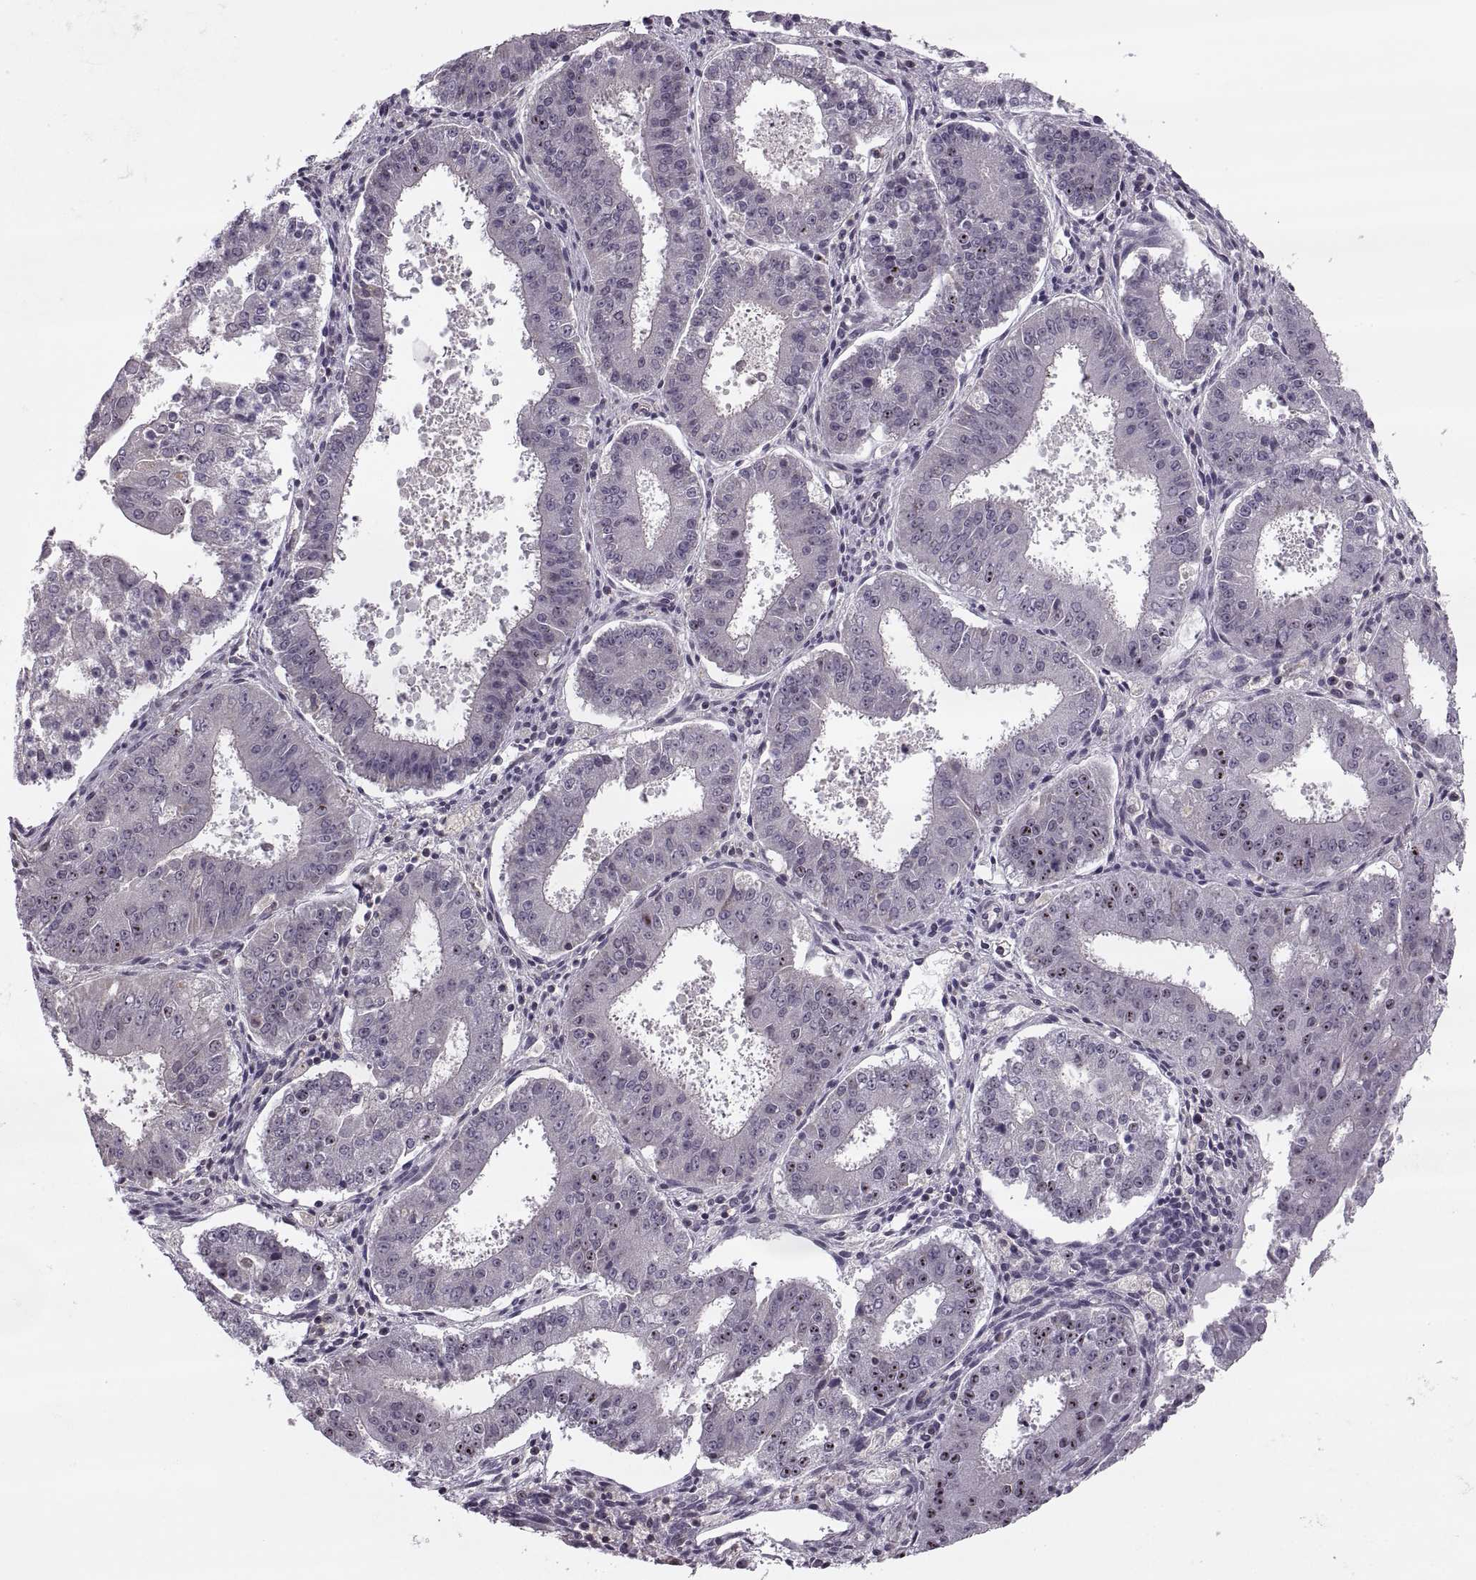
{"staining": {"intensity": "negative", "quantity": "none", "location": "none"}, "tissue": "ovarian cancer", "cell_type": "Tumor cells", "image_type": "cancer", "snomed": [{"axis": "morphology", "description": "Carcinoma, endometroid"}, {"axis": "topography", "description": "Ovary"}], "caption": "DAB (3,3'-diaminobenzidine) immunohistochemical staining of human ovarian cancer exhibits no significant positivity in tumor cells.", "gene": "LUZP2", "patient": {"sex": "female", "age": 42}}